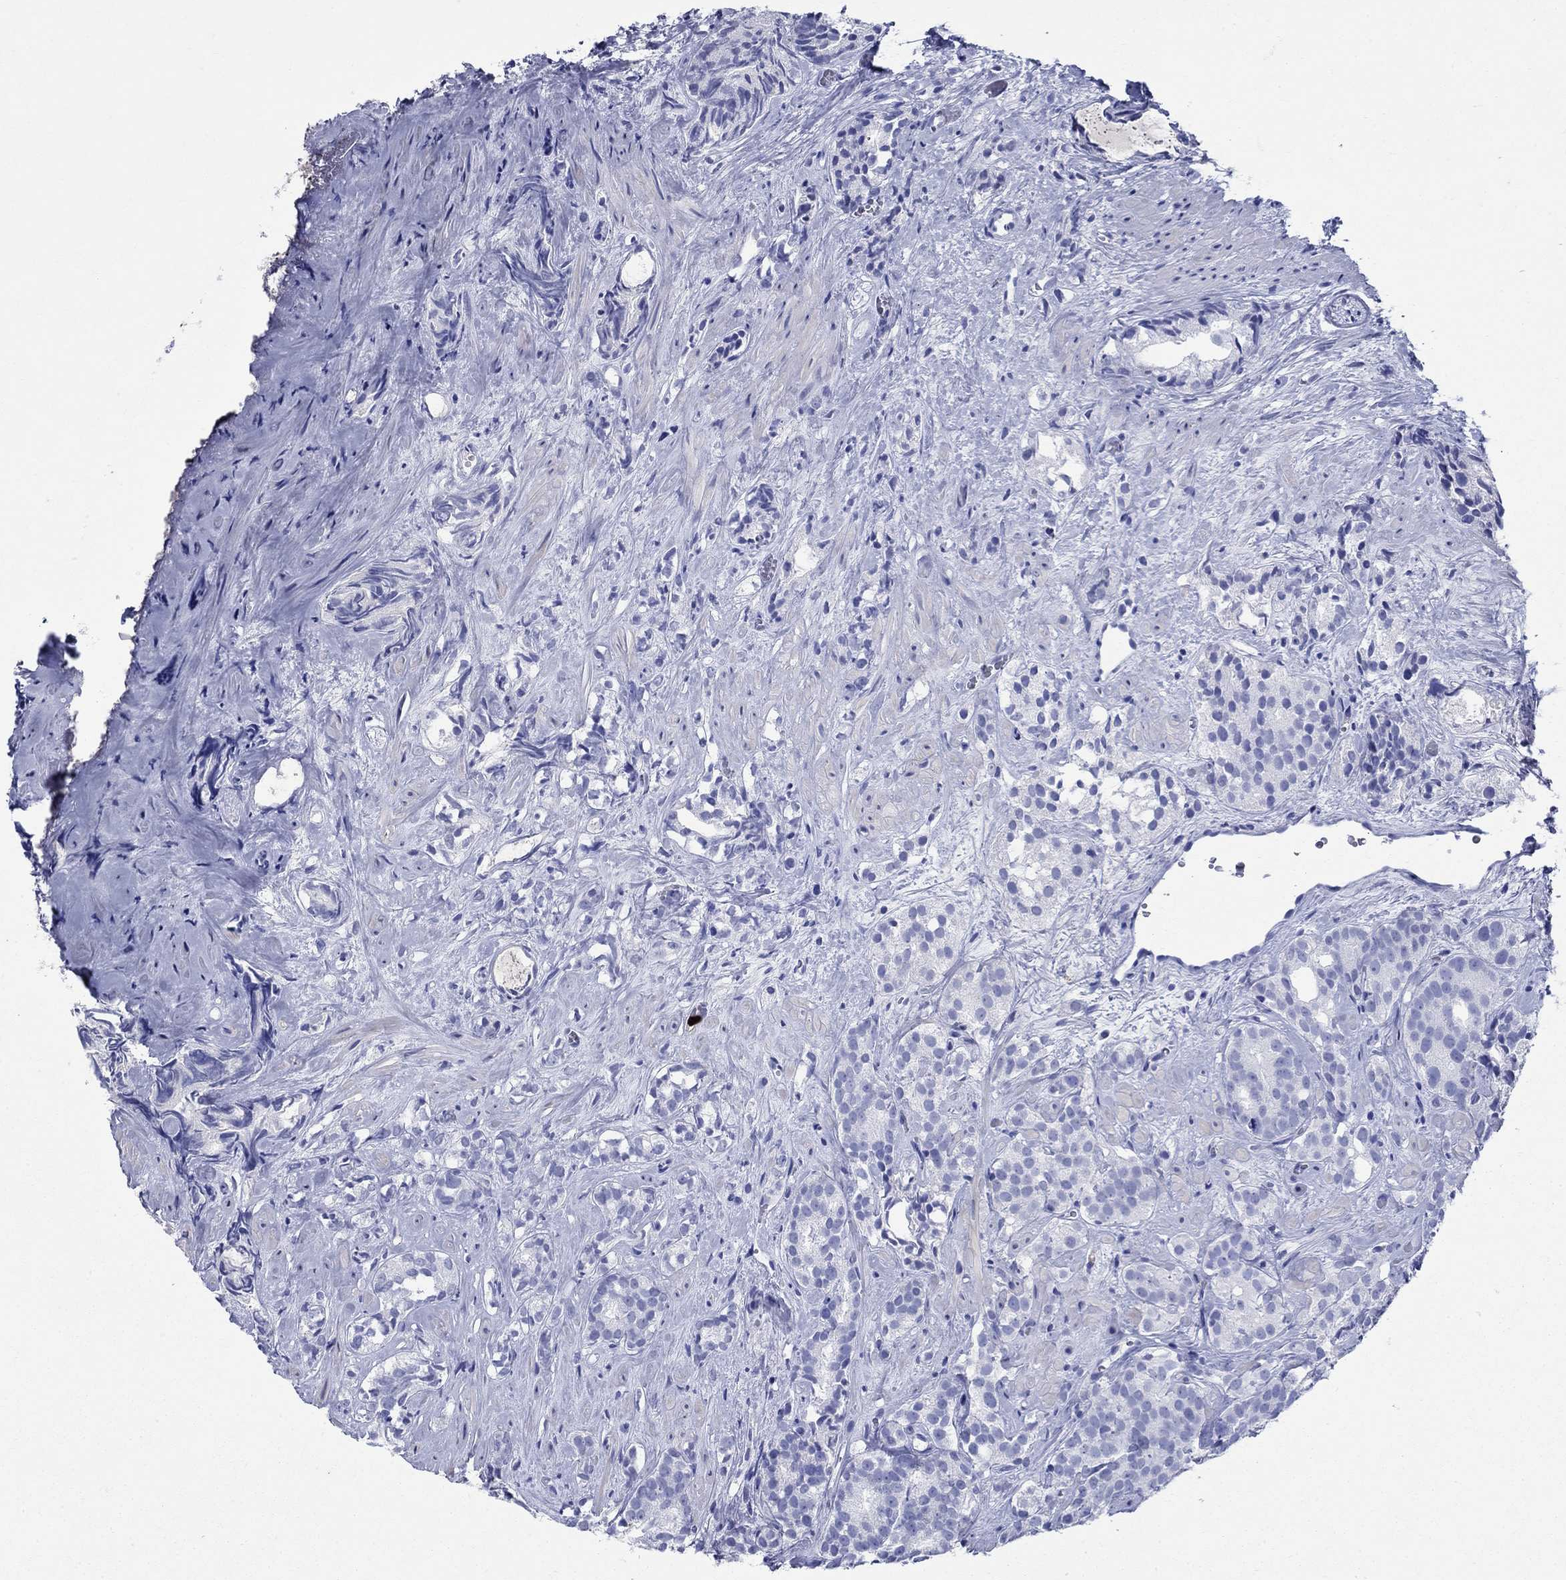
{"staining": {"intensity": "negative", "quantity": "none", "location": "none"}, "tissue": "prostate cancer", "cell_type": "Tumor cells", "image_type": "cancer", "snomed": [{"axis": "morphology", "description": "Adenocarcinoma, High grade"}, {"axis": "topography", "description": "Prostate"}], "caption": "IHC histopathology image of high-grade adenocarcinoma (prostate) stained for a protein (brown), which demonstrates no positivity in tumor cells.", "gene": "AZU1", "patient": {"sex": "male", "age": 90}}